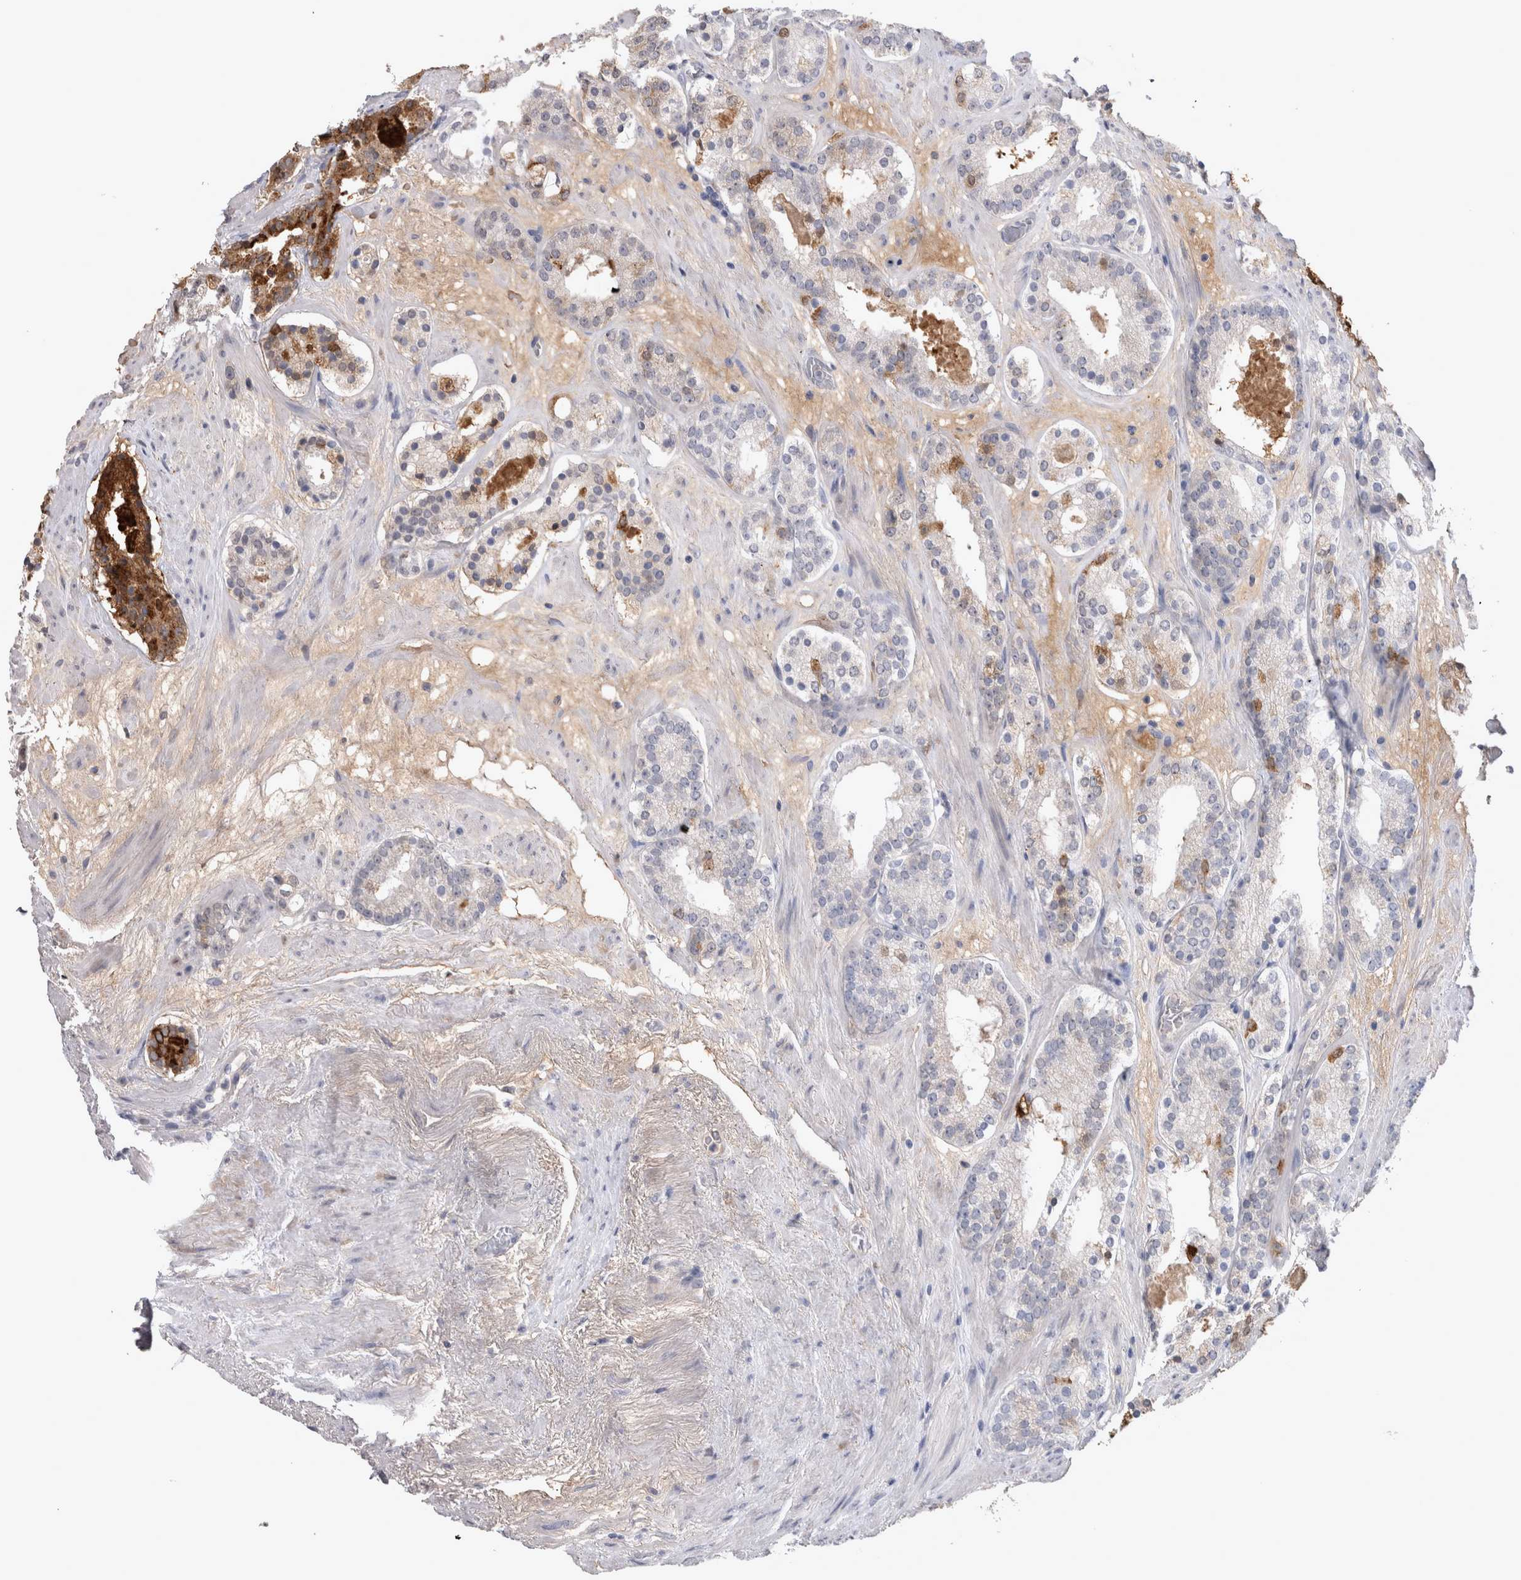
{"staining": {"intensity": "moderate", "quantity": "<25%", "location": "cytoplasmic/membranous"}, "tissue": "prostate cancer", "cell_type": "Tumor cells", "image_type": "cancer", "snomed": [{"axis": "morphology", "description": "Adenocarcinoma, Low grade"}, {"axis": "topography", "description": "Prostate"}], "caption": "Prostate cancer (low-grade adenocarcinoma) was stained to show a protein in brown. There is low levels of moderate cytoplasmic/membranous staining in about <25% of tumor cells.", "gene": "MSMB", "patient": {"sex": "male", "age": 69}}